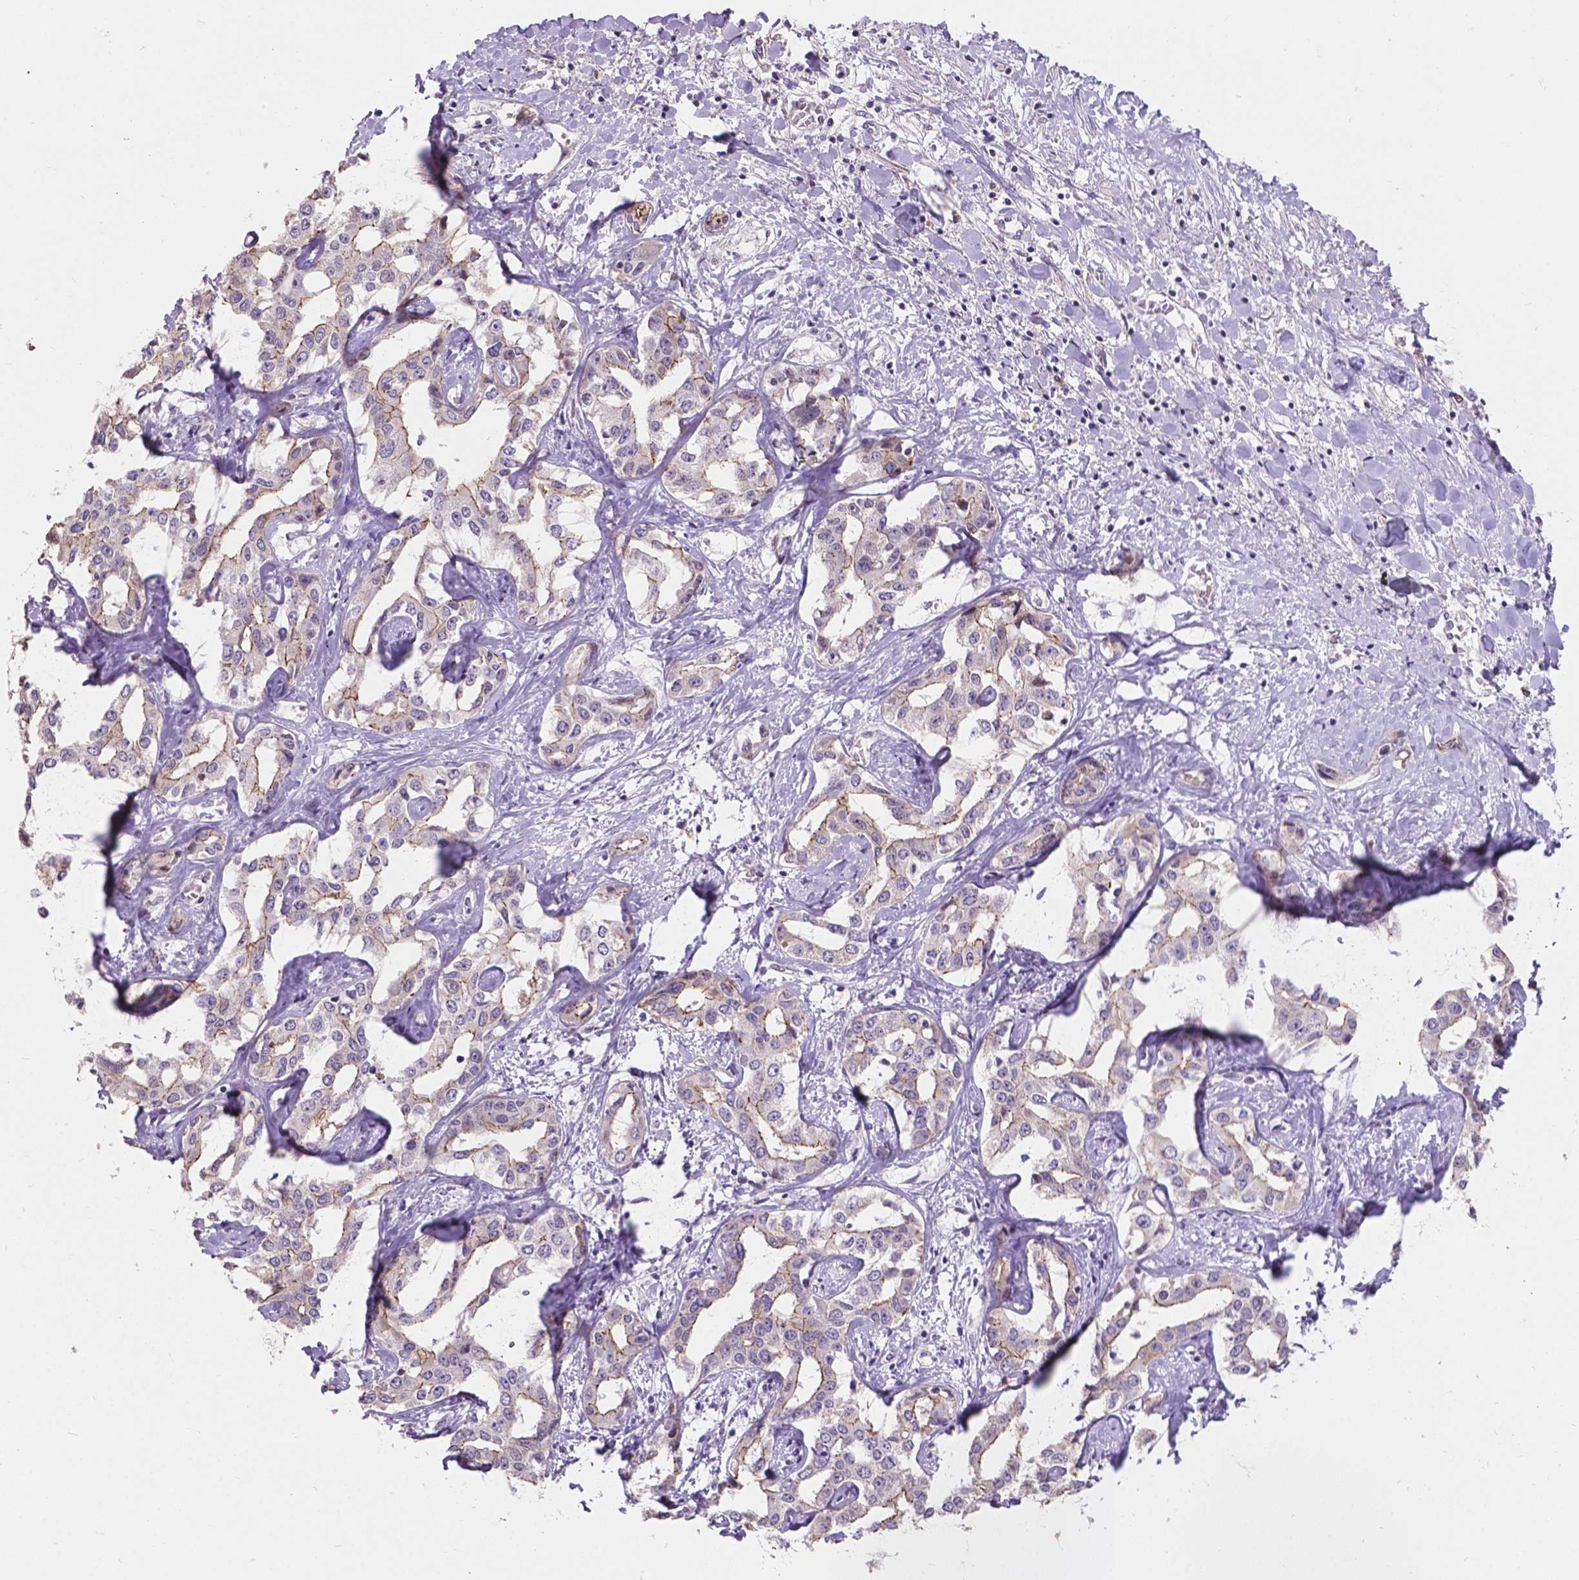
{"staining": {"intensity": "weak", "quantity": "<25%", "location": "cytoplasmic/membranous"}, "tissue": "liver cancer", "cell_type": "Tumor cells", "image_type": "cancer", "snomed": [{"axis": "morphology", "description": "Cholangiocarcinoma"}, {"axis": "topography", "description": "Liver"}], "caption": "DAB immunohistochemical staining of liver cholangiocarcinoma exhibits no significant expression in tumor cells. Nuclei are stained in blue.", "gene": "MYH14", "patient": {"sex": "male", "age": 59}}